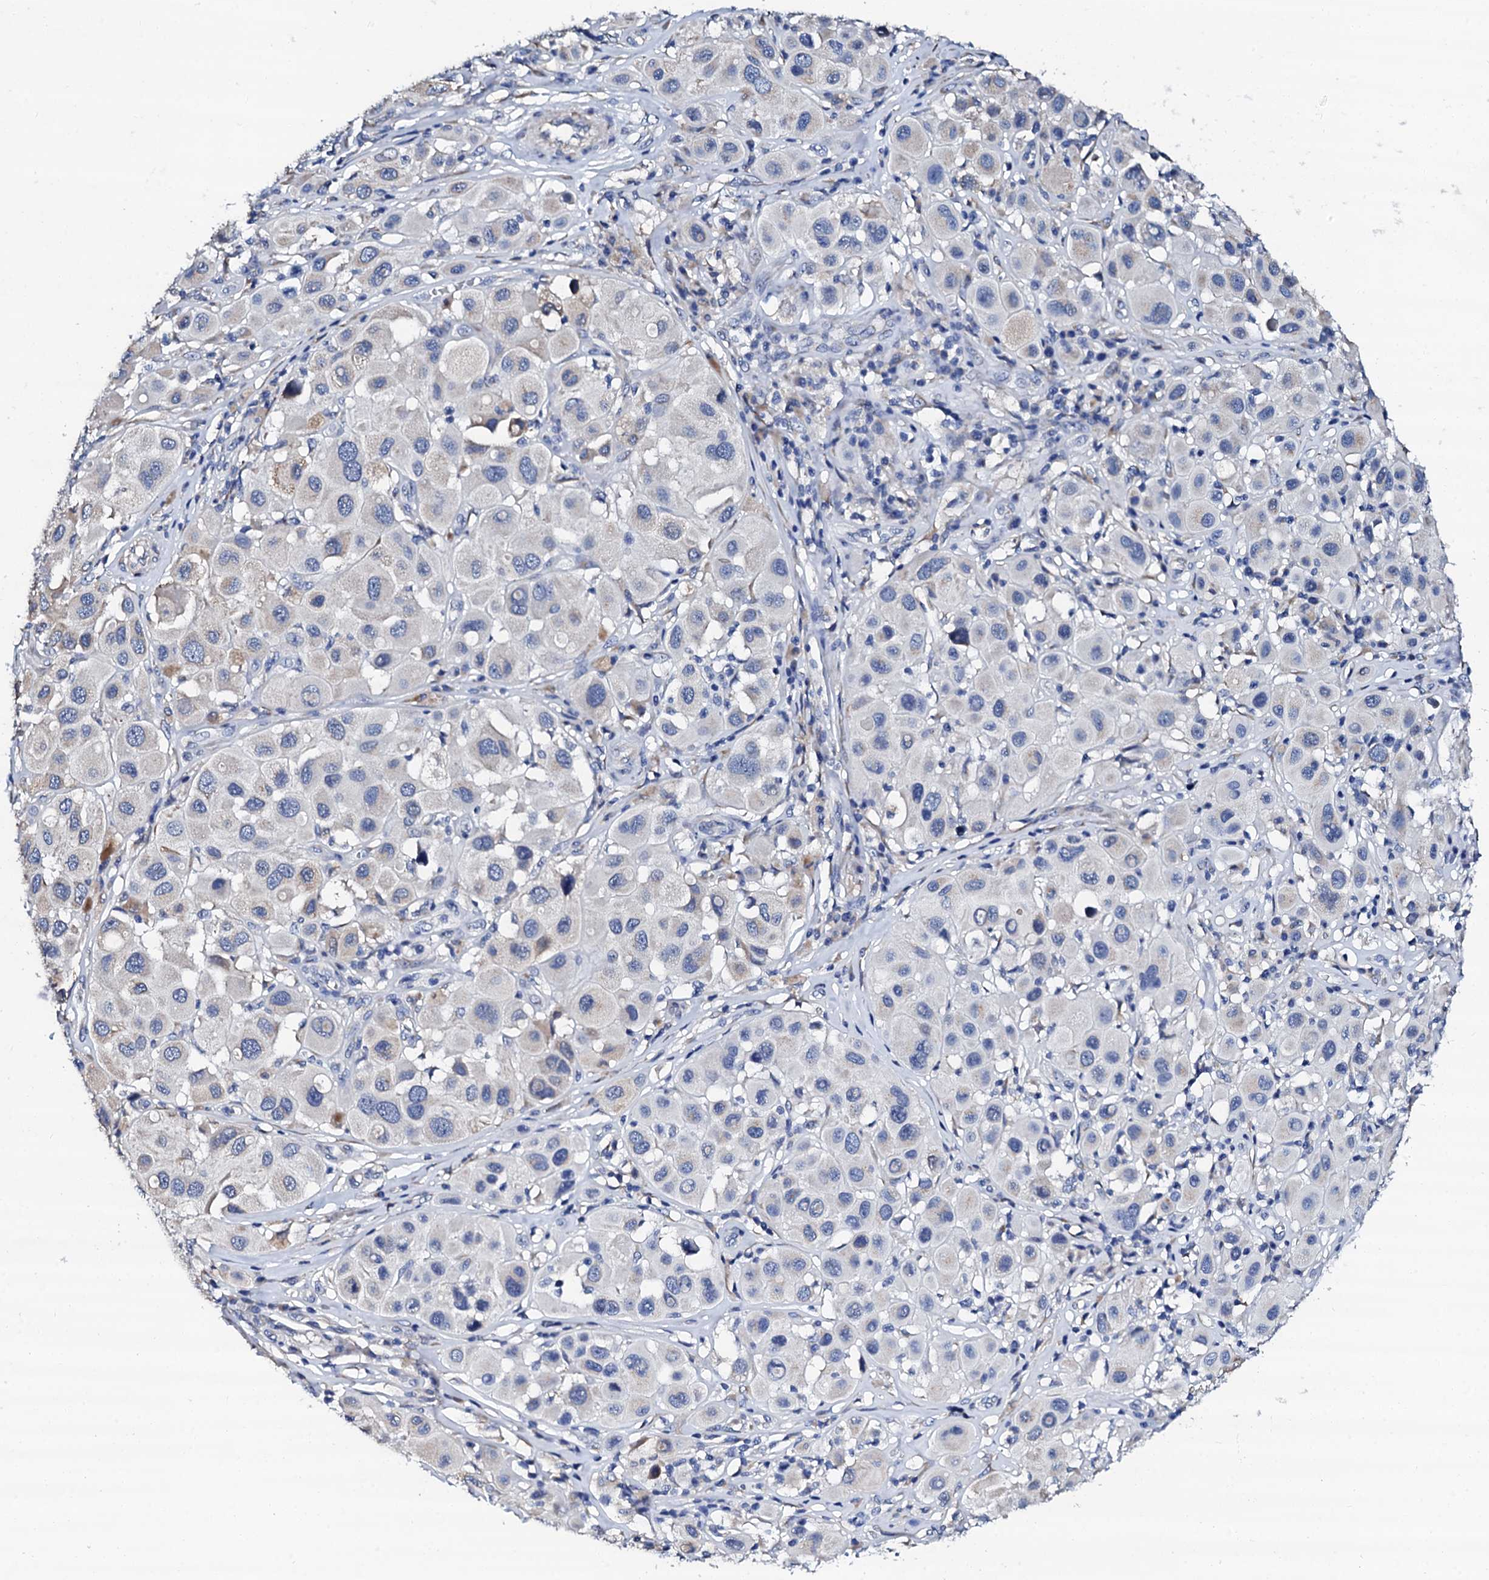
{"staining": {"intensity": "negative", "quantity": "none", "location": "none"}, "tissue": "melanoma", "cell_type": "Tumor cells", "image_type": "cancer", "snomed": [{"axis": "morphology", "description": "Malignant melanoma, Metastatic site"}, {"axis": "topography", "description": "Skin"}], "caption": "High power microscopy photomicrograph of an immunohistochemistry histopathology image of malignant melanoma (metastatic site), revealing no significant positivity in tumor cells. (Brightfield microscopy of DAB (3,3'-diaminobenzidine) immunohistochemistry (IHC) at high magnification).", "gene": "AKAP3", "patient": {"sex": "male", "age": 41}}